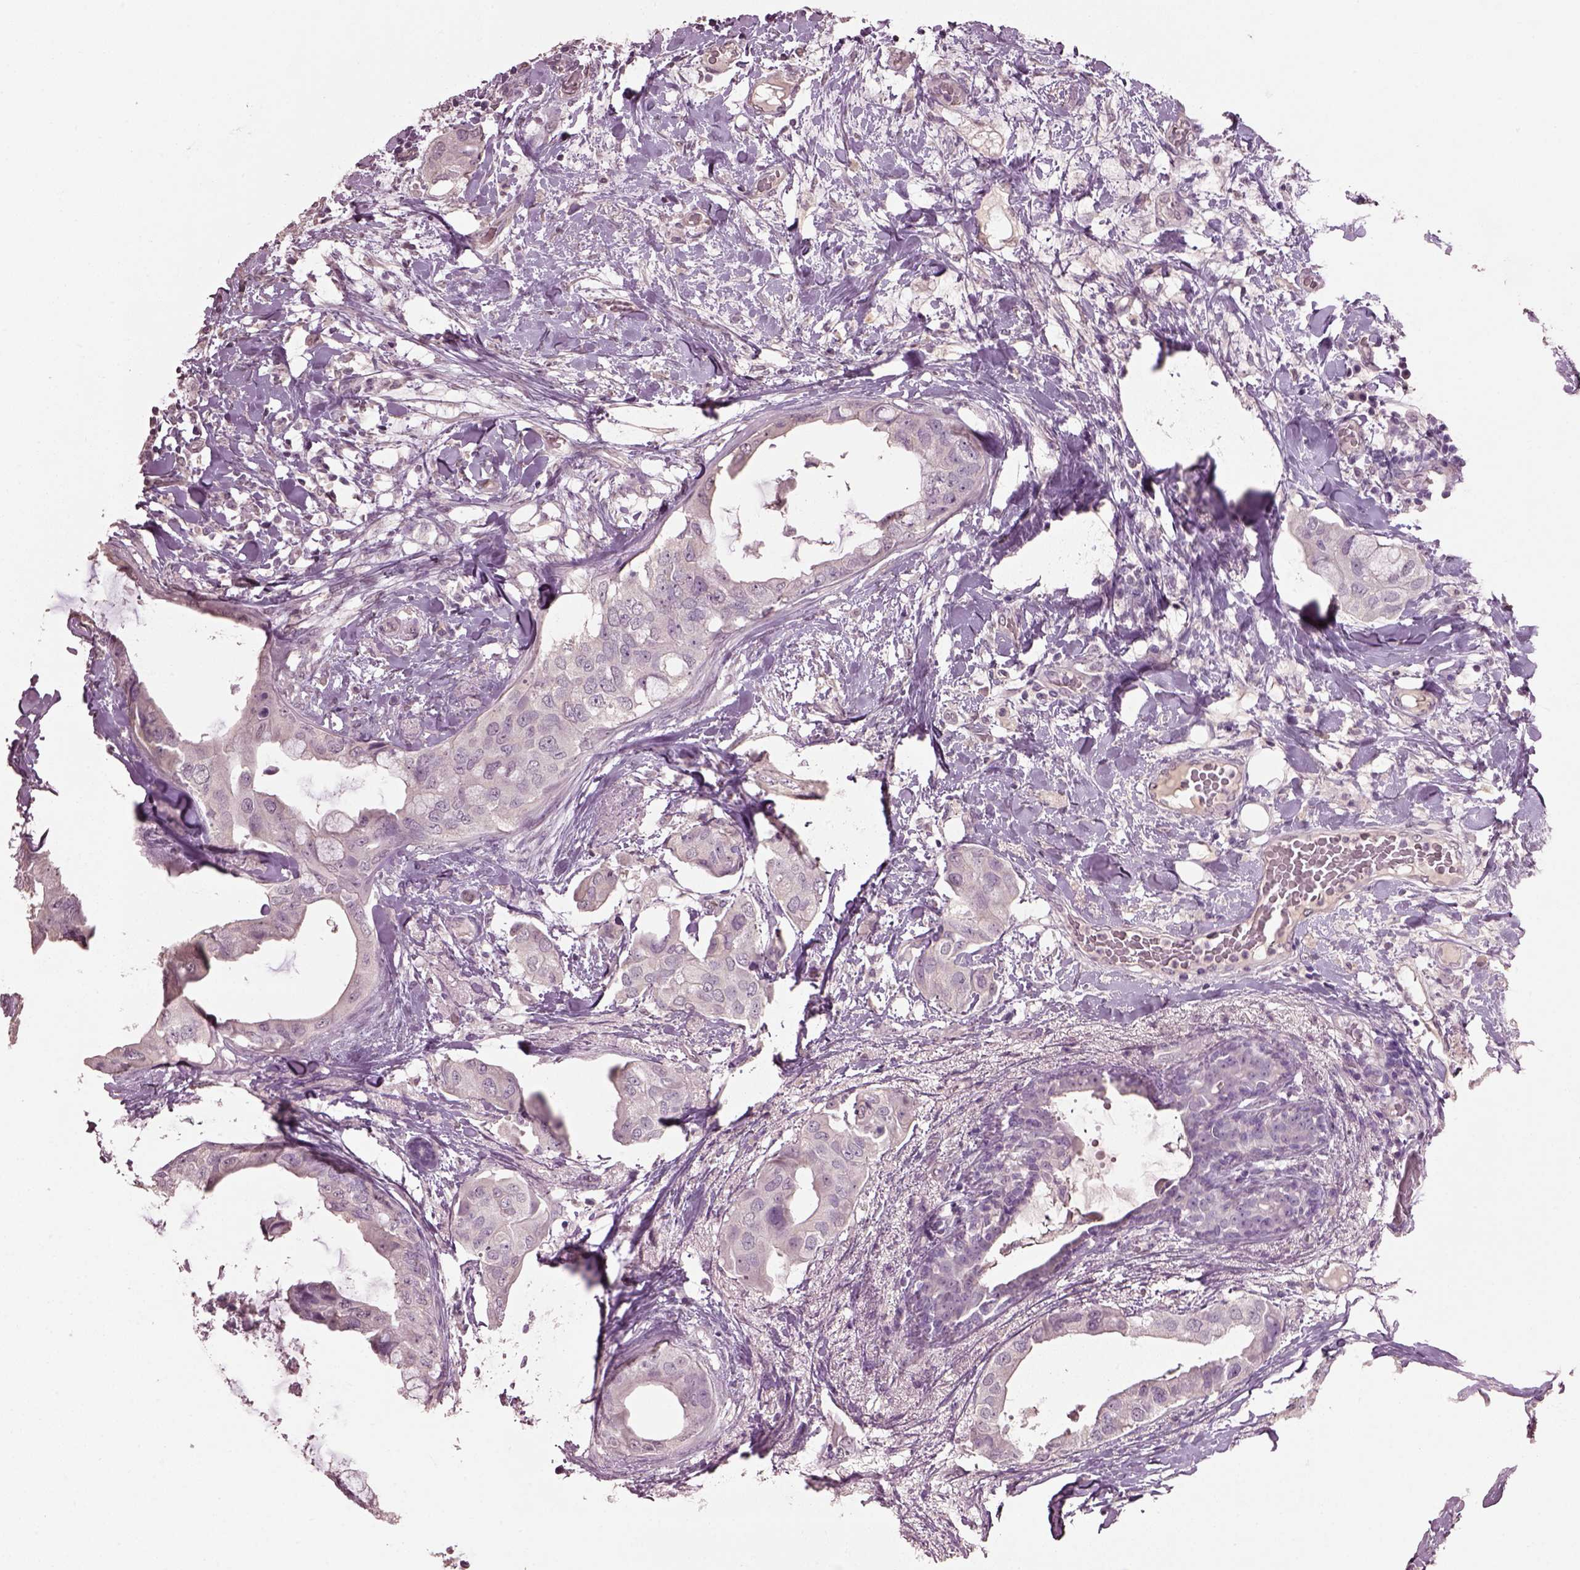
{"staining": {"intensity": "negative", "quantity": "none", "location": "none"}, "tissue": "breast cancer", "cell_type": "Tumor cells", "image_type": "cancer", "snomed": [{"axis": "morphology", "description": "Normal tissue, NOS"}, {"axis": "morphology", "description": "Duct carcinoma"}, {"axis": "topography", "description": "Breast"}], "caption": "Immunohistochemical staining of human breast cancer (infiltrating ductal carcinoma) displays no significant positivity in tumor cells.", "gene": "KCNIP3", "patient": {"sex": "female", "age": 40}}